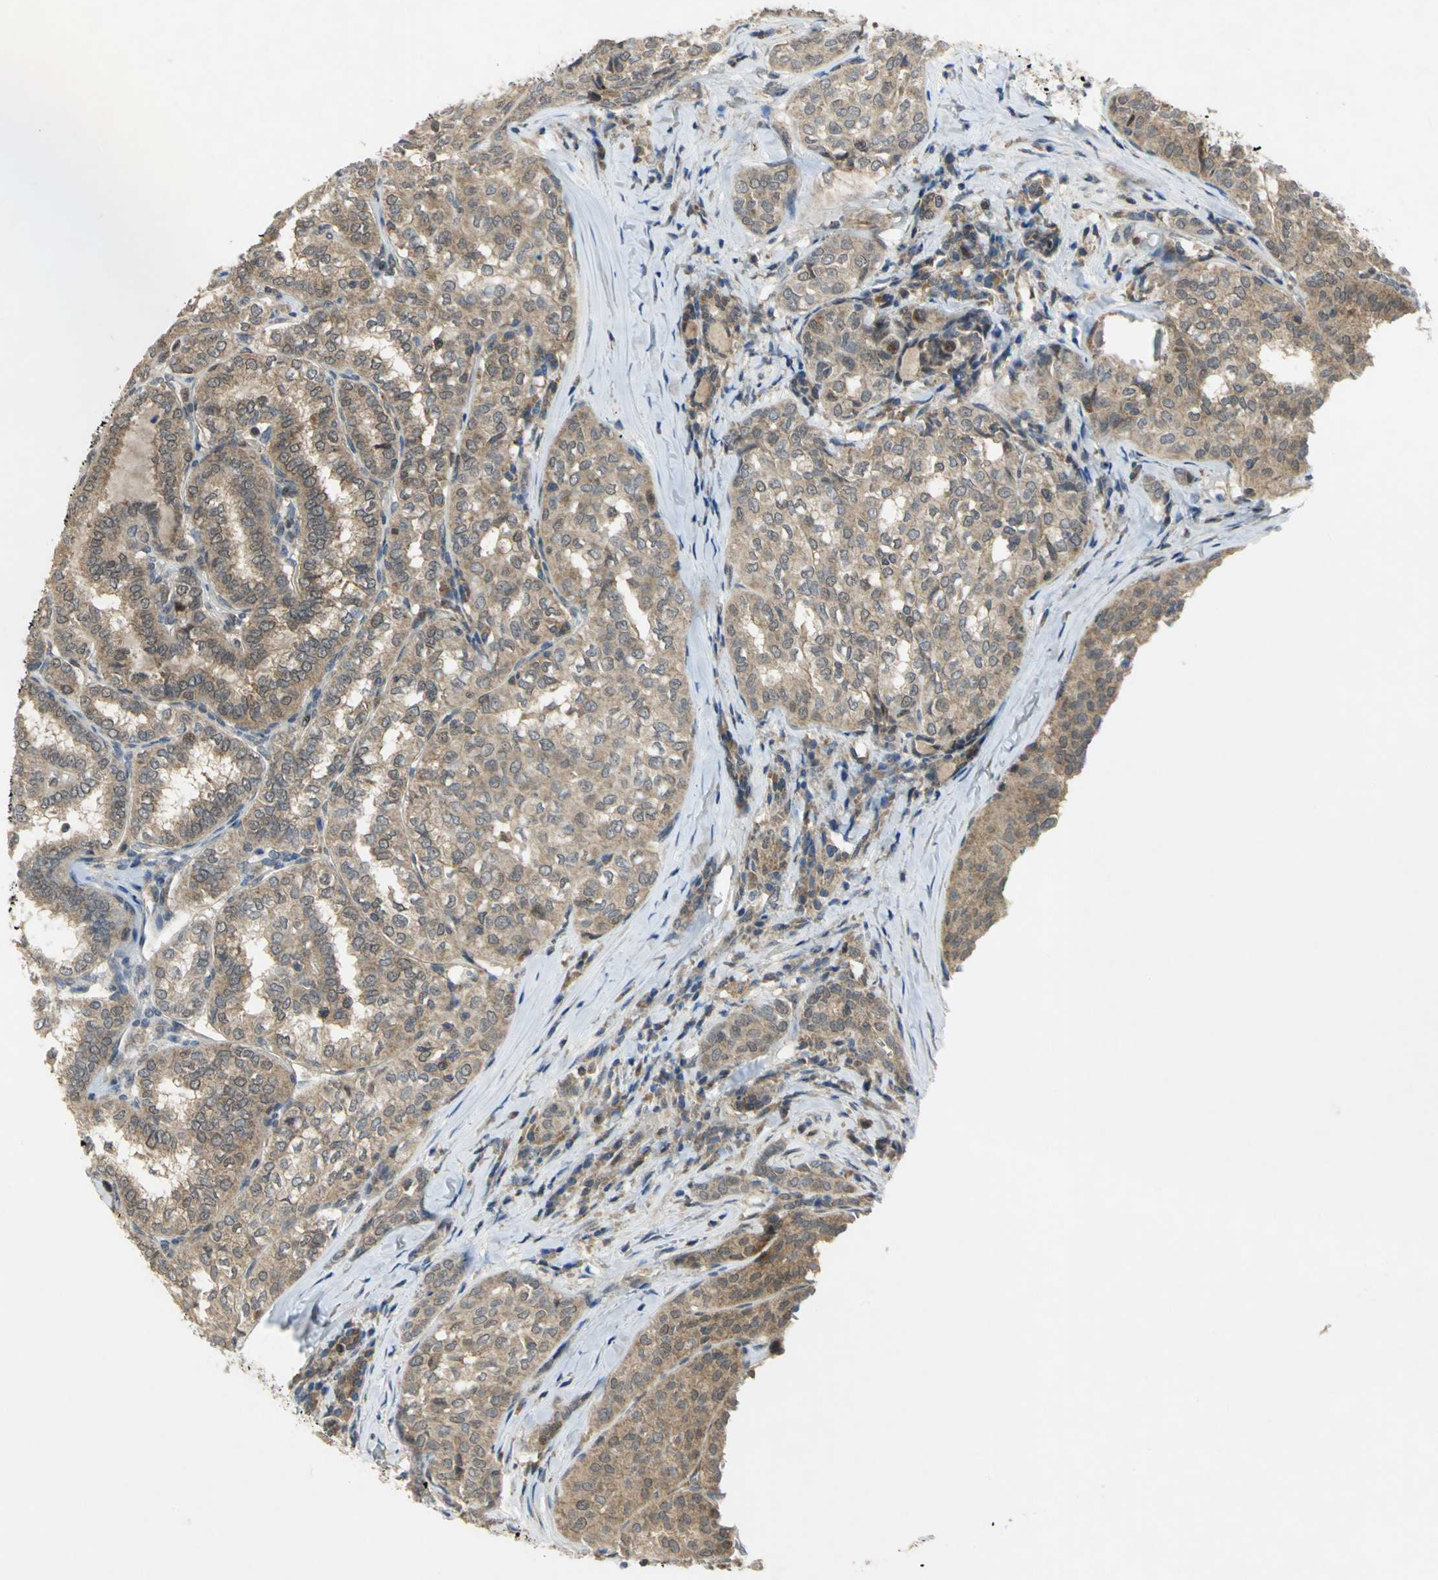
{"staining": {"intensity": "moderate", "quantity": ">75%", "location": "cytoplasmic/membranous"}, "tissue": "thyroid cancer", "cell_type": "Tumor cells", "image_type": "cancer", "snomed": [{"axis": "morphology", "description": "Papillary adenocarcinoma, NOS"}, {"axis": "topography", "description": "Thyroid gland"}], "caption": "Brown immunohistochemical staining in thyroid papillary adenocarcinoma displays moderate cytoplasmic/membranous positivity in about >75% of tumor cells.", "gene": "PPIA", "patient": {"sex": "female", "age": 30}}